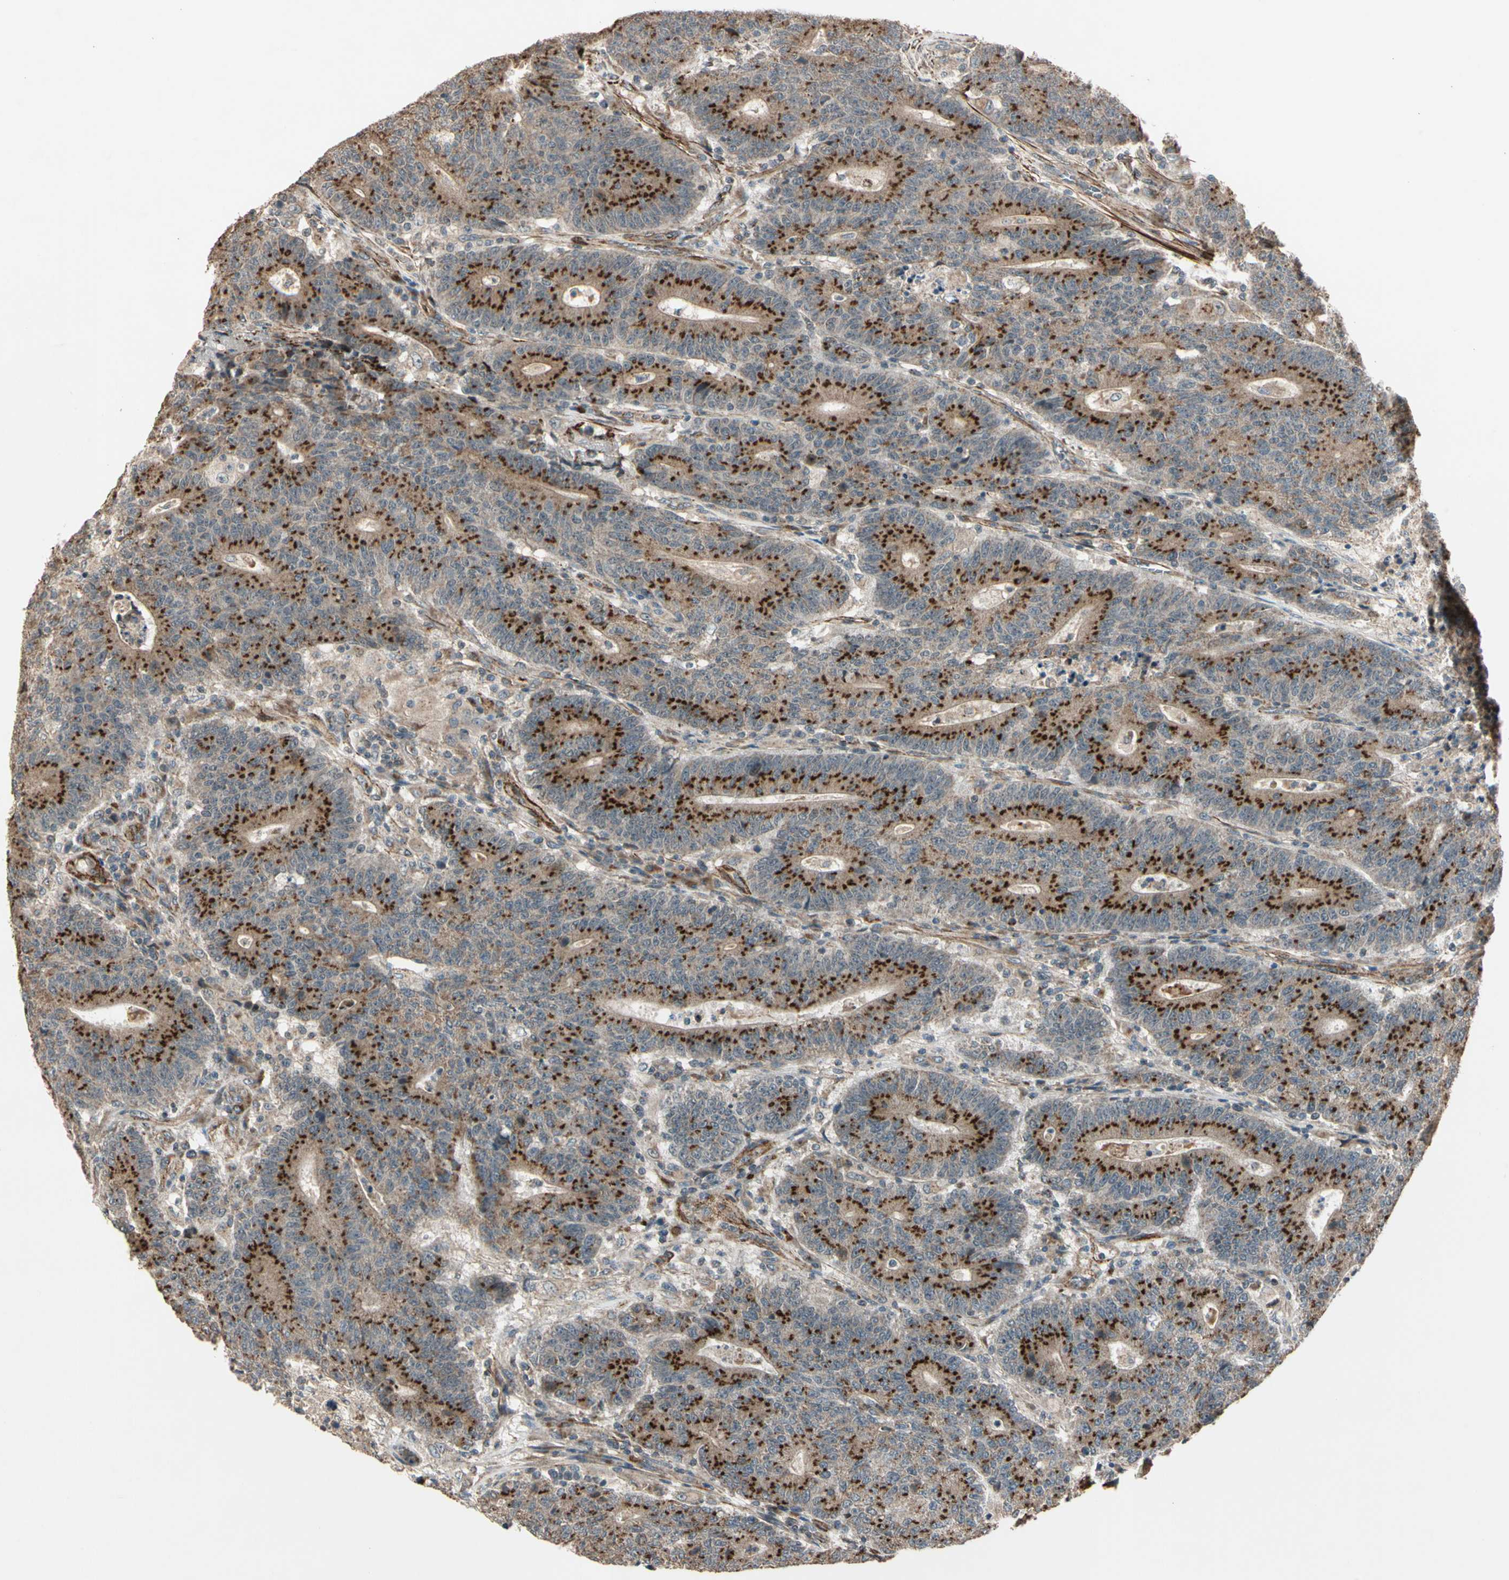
{"staining": {"intensity": "strong", "quantity": ">75%", "location": "cytoplasmic/membranous"}, "tissue": "colorectal cancer", "cell_type": "Tumor cells", "image_type": "cancer", "snomed": [{"axis": "morphology", "description": "Normal tissue, NOS"}, {"axis": "morphology", "description": "Adenocarcinoma, NOS"}, {"axis": "topography", "description": "Colon"}], "caption": "Tumor cells demonstrate strong cytoplasmic/membranous staining in approximately >75% of cells in colorectal cancer (adenocarcinoma). The staining was performed using DAB, with brown indicating positive protein expression. Nuclei are stained blue with hematoxylin.", "gene": "GCK", "patient": {"sex": "female", "age": 75}}